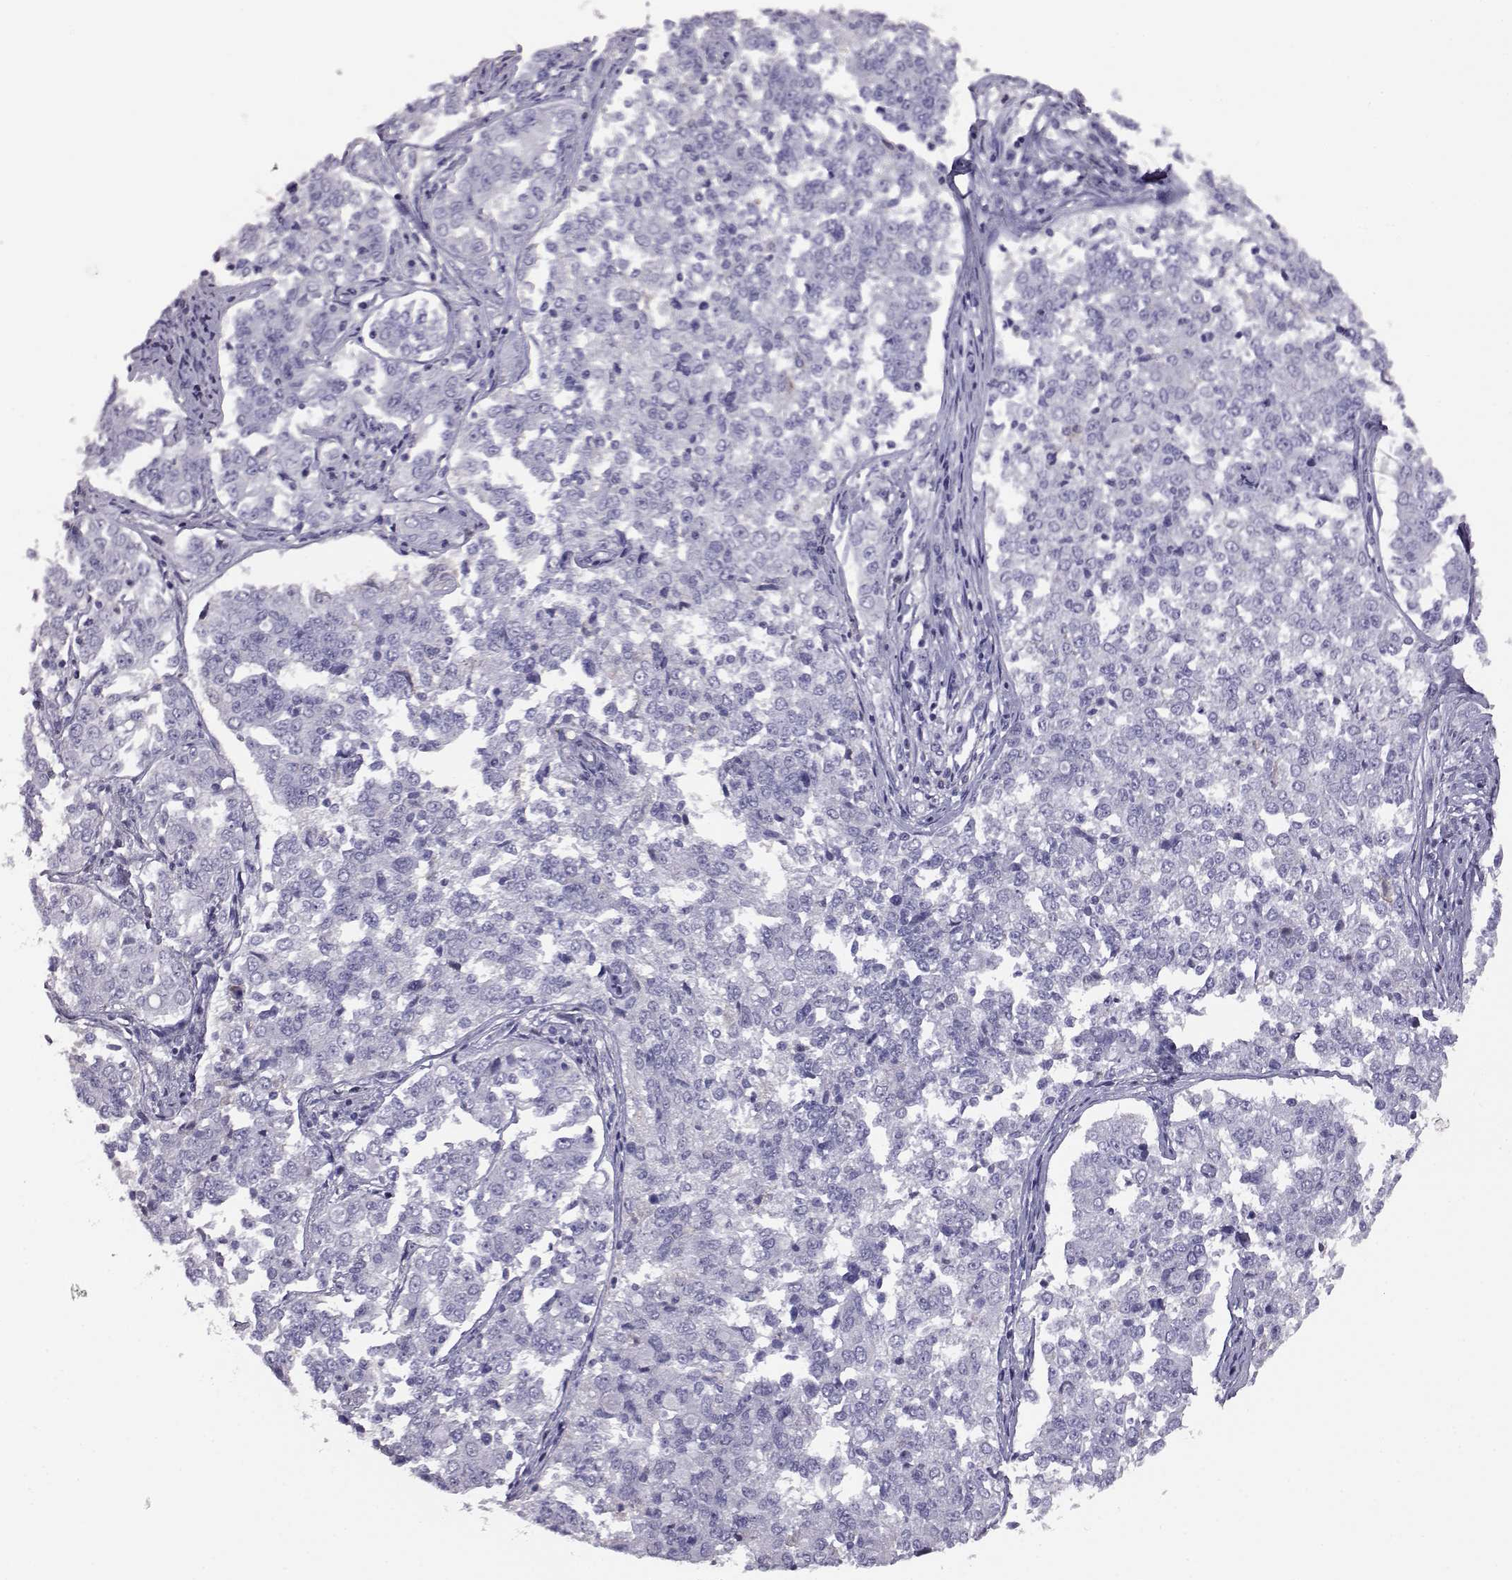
{"staining": {"intensity": "negative", "quantity": "none", "location": "none"}, "tissue": "endometrial cancer", "cell_type": "Tumor cells", "image_type": "cancer", "snomed": [{"axis": "morphology", "description": "Adenocarcinoma, NOS"}, {"axis": "topography", "description": "Endometrium"}], "caption": "Human endometrial cancer stained for a protein using IHC displays no expression in tumor cells.", "gene": "AKR1B1", "patient": {"sex": "female", "age": 43}}